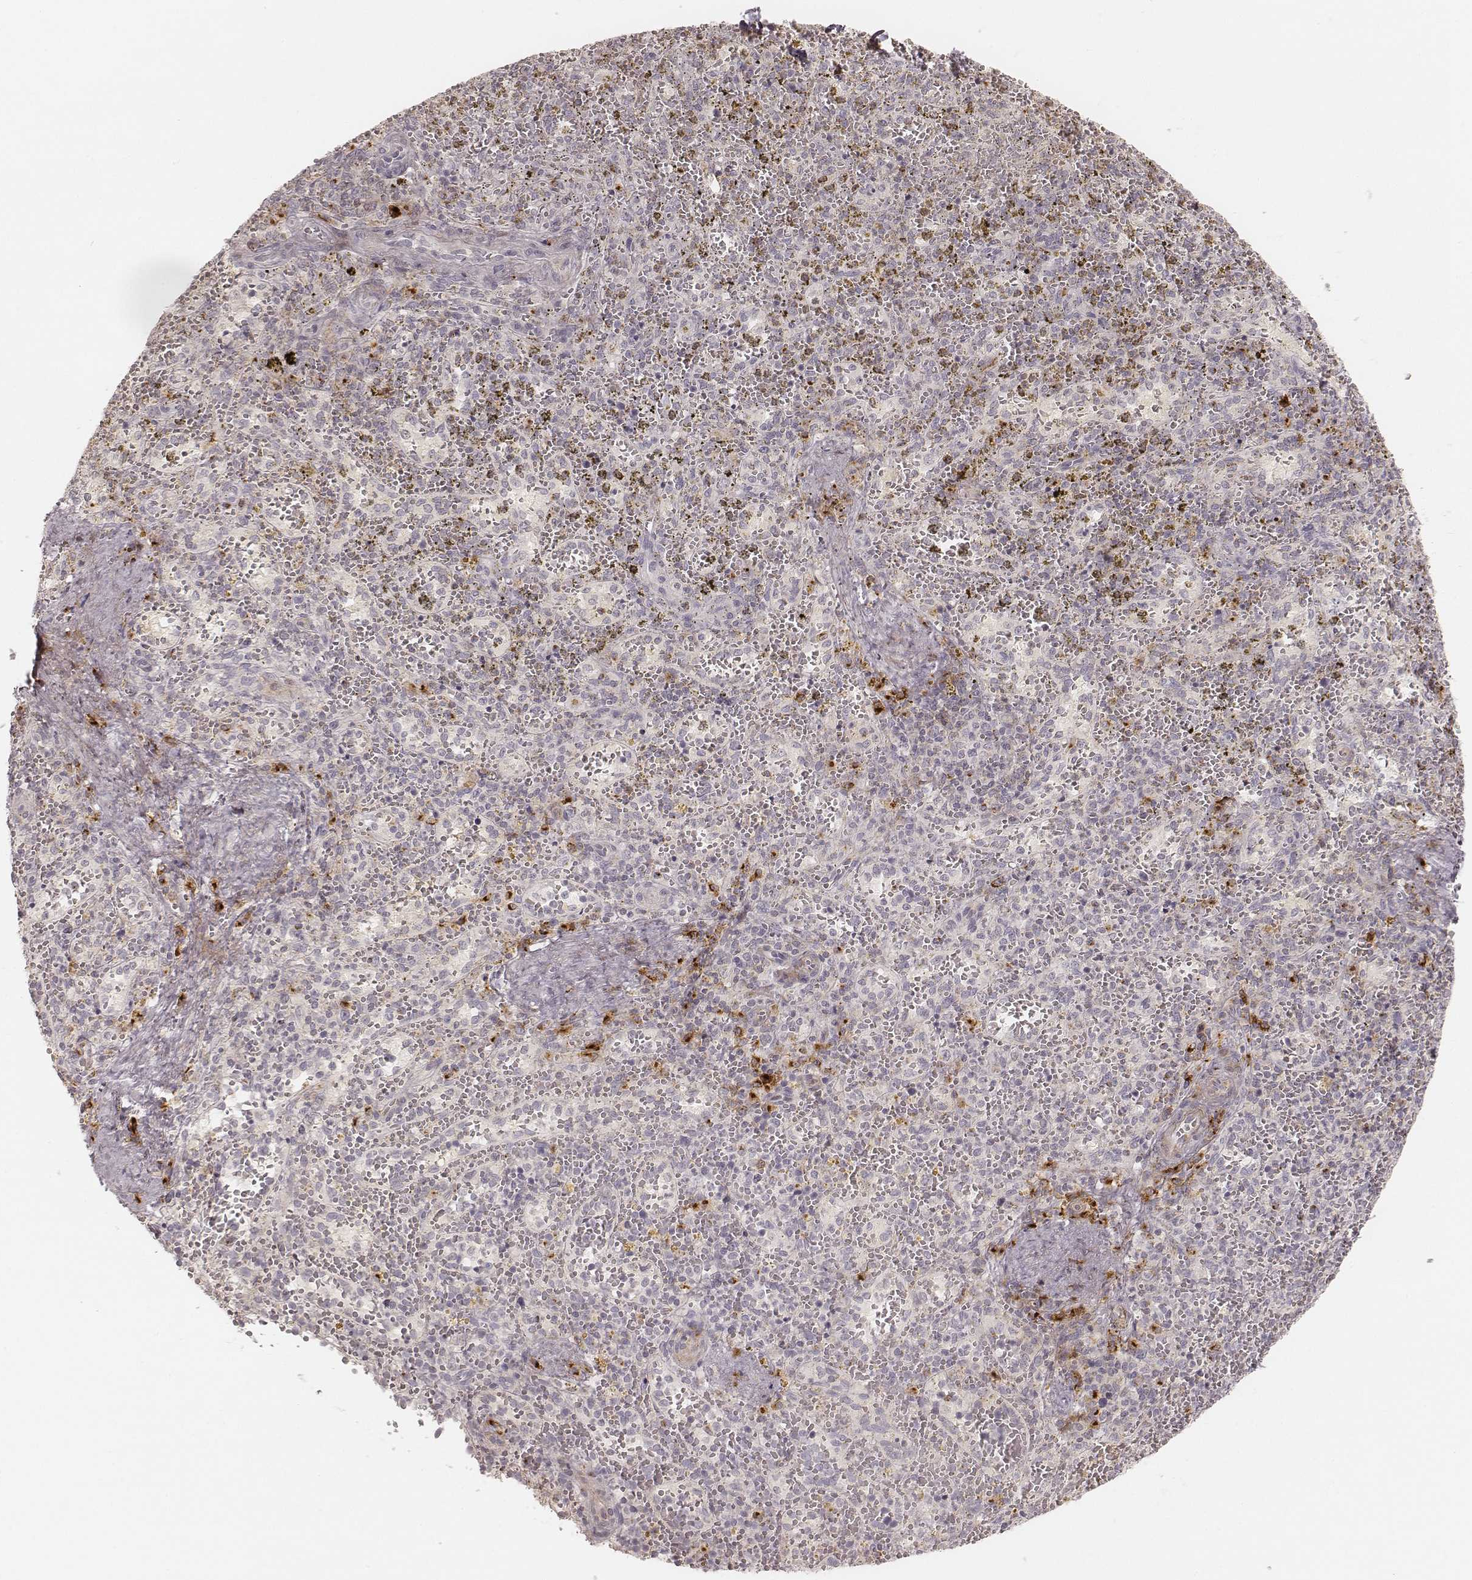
{"staining": {"intensity": "strong", "quantity": "<25%", "location": "cytoplasmic/membranous"}, "tissue": "spleen", "cell_type": "Cells in red pulp", "image_type": "normal", "snomed": [{"axis": "morphology", "description": "Normal tissue, NOS"}, {"axis": "topography", "description": "Spleen"}], "caption": "Strong cytoplasmic/membranous positivity for a protein is present in about <25% of cells in red pulp of normal spleen using immunohistochemistry (IHC).", "gene": "GORASP2", "patient": {"sex": "female", "age": 50}}